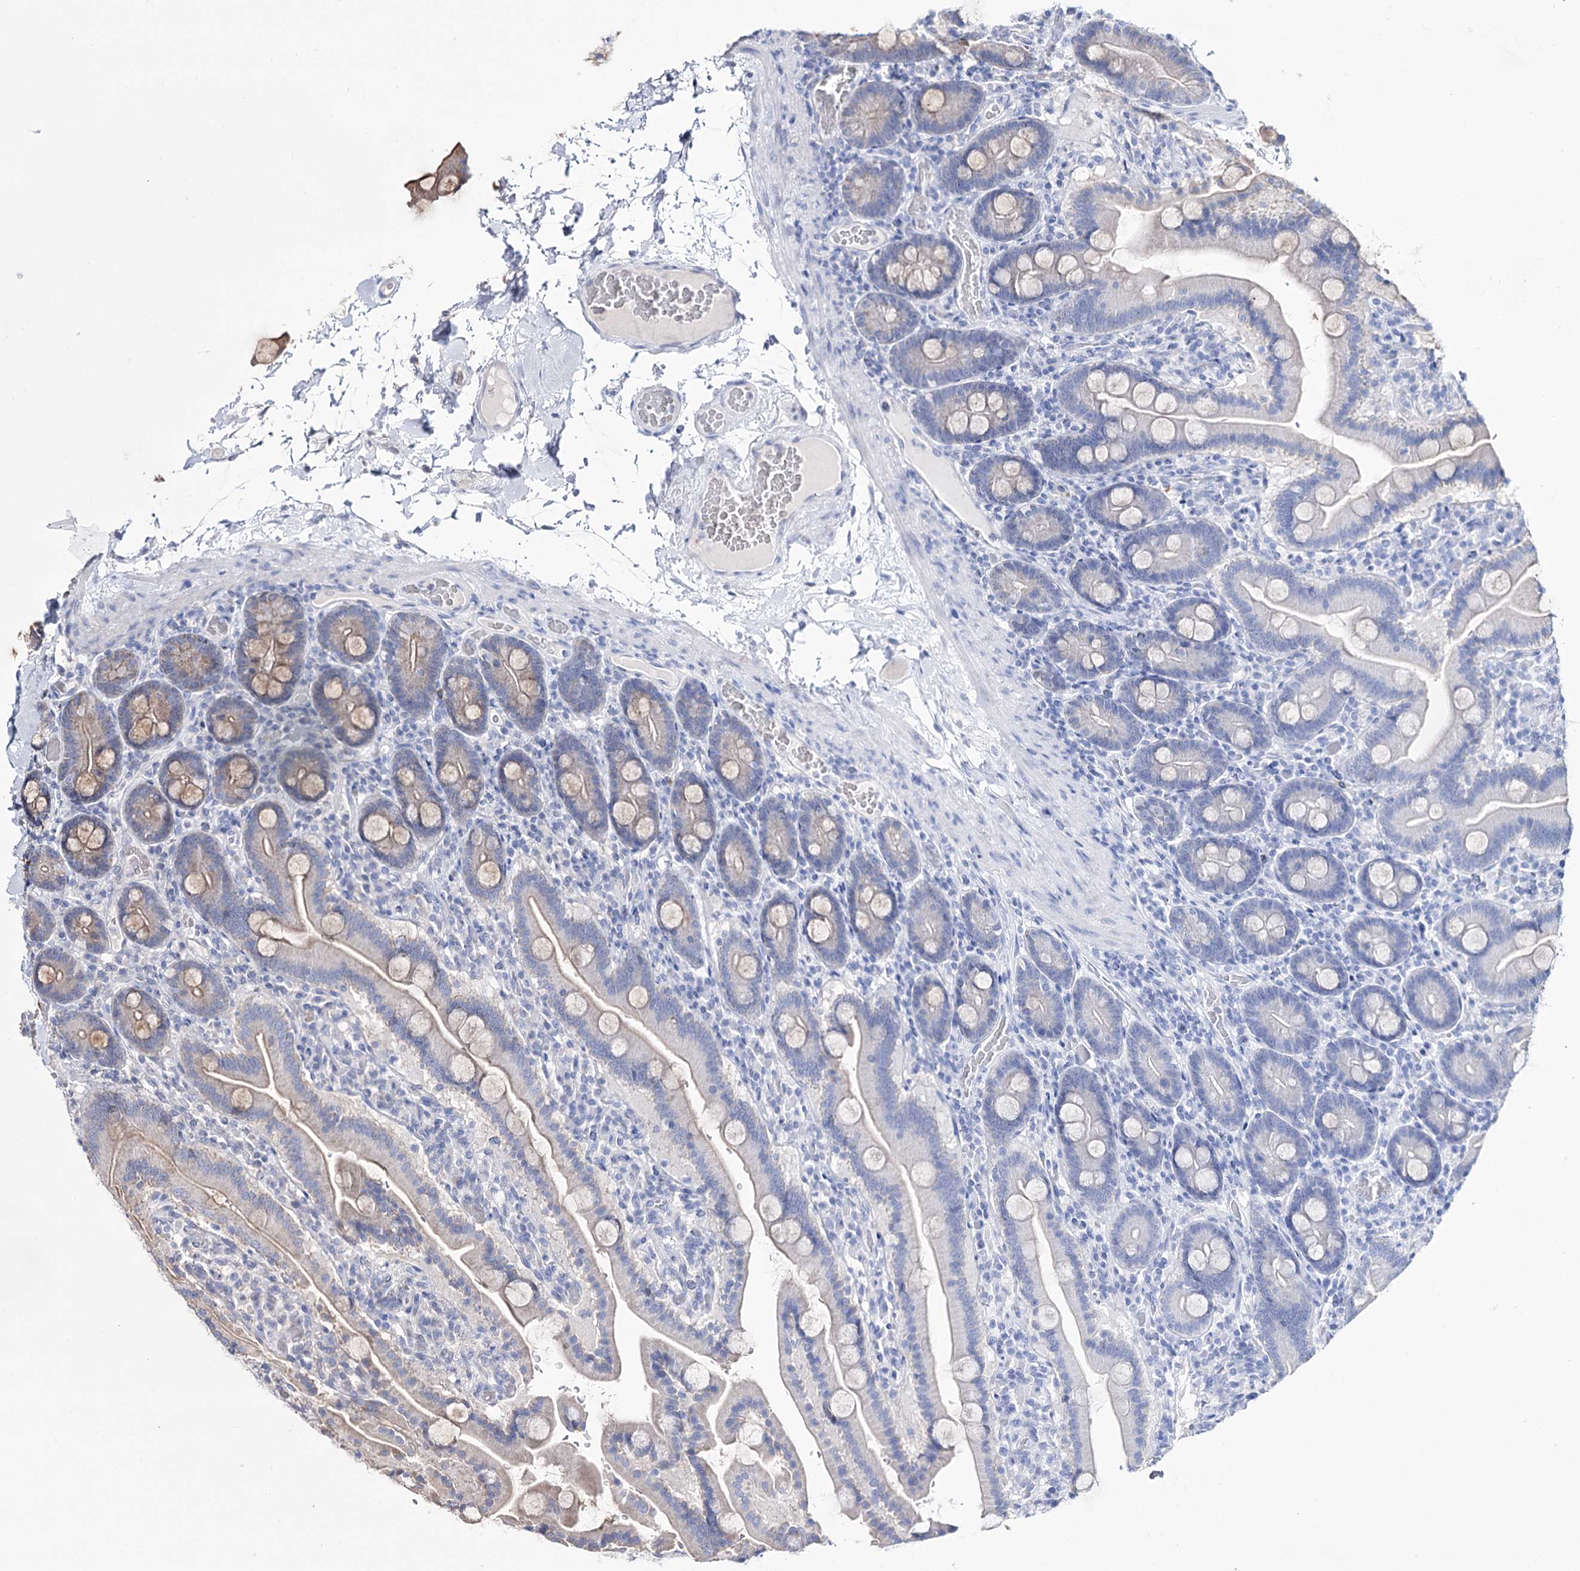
{"staining": {"intensity": "moderate", "quantity": "25%-75%", "location": "cytoplasmic/membranous"}, "tissue": "duodenum", "cell_type": "Glandular cells", "image_type": "normal", "snomed": [{"axis": "morphology", "description": "Normal tissue, NOS"}, {"axis": "topography", "description": "Duodenum"}], "caption": "The image shows staining of benign duodenum, revealing moderate cytoplasmic/membranous protein positivity (brown color) within glandular cells.", "gene": "OSBPL5", "patient": {"sex": "male", "age": 55}}